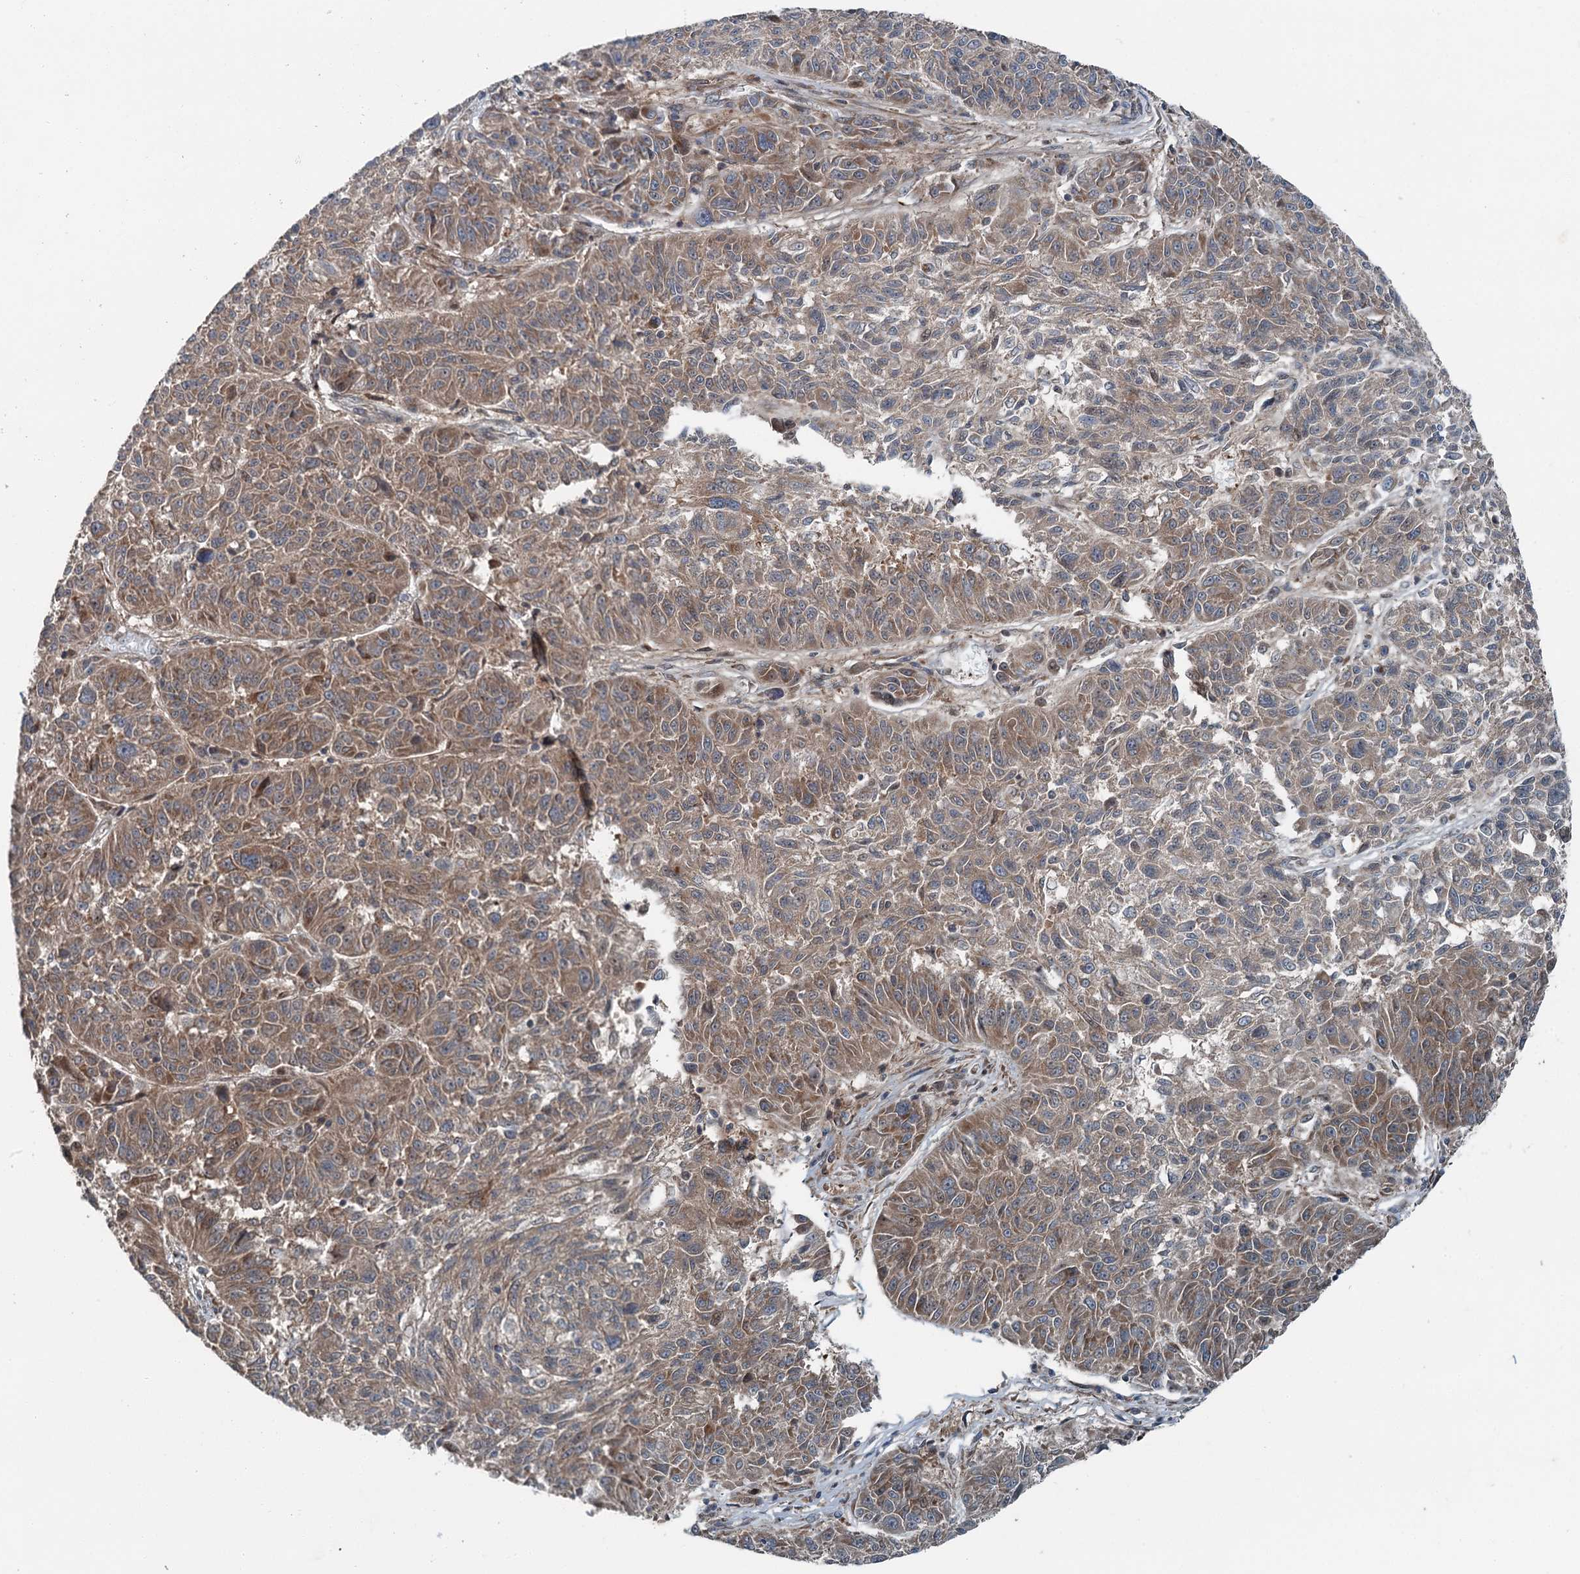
{"staining": {"intensity": "moderate", "quantity": "25%-75%", "location": "cytoplasmic/membranous"}, "tissue": "melanoma", "cell_type": "Tumor cells", "image_type": "cancer", "snomed": [{"axis": "morphology", "description": "Malignant melanoma, NOS"}, {"axis": "topography", "description": "Skin"}], "caption": "Brown immunohistochemical staining in melanoma demonstrates moderate cytoplasmic/membranous positivity in about 25%-75% of tumor cells.", "gene": "WAPL", "patient": {"sex": "male", "age": 53}}